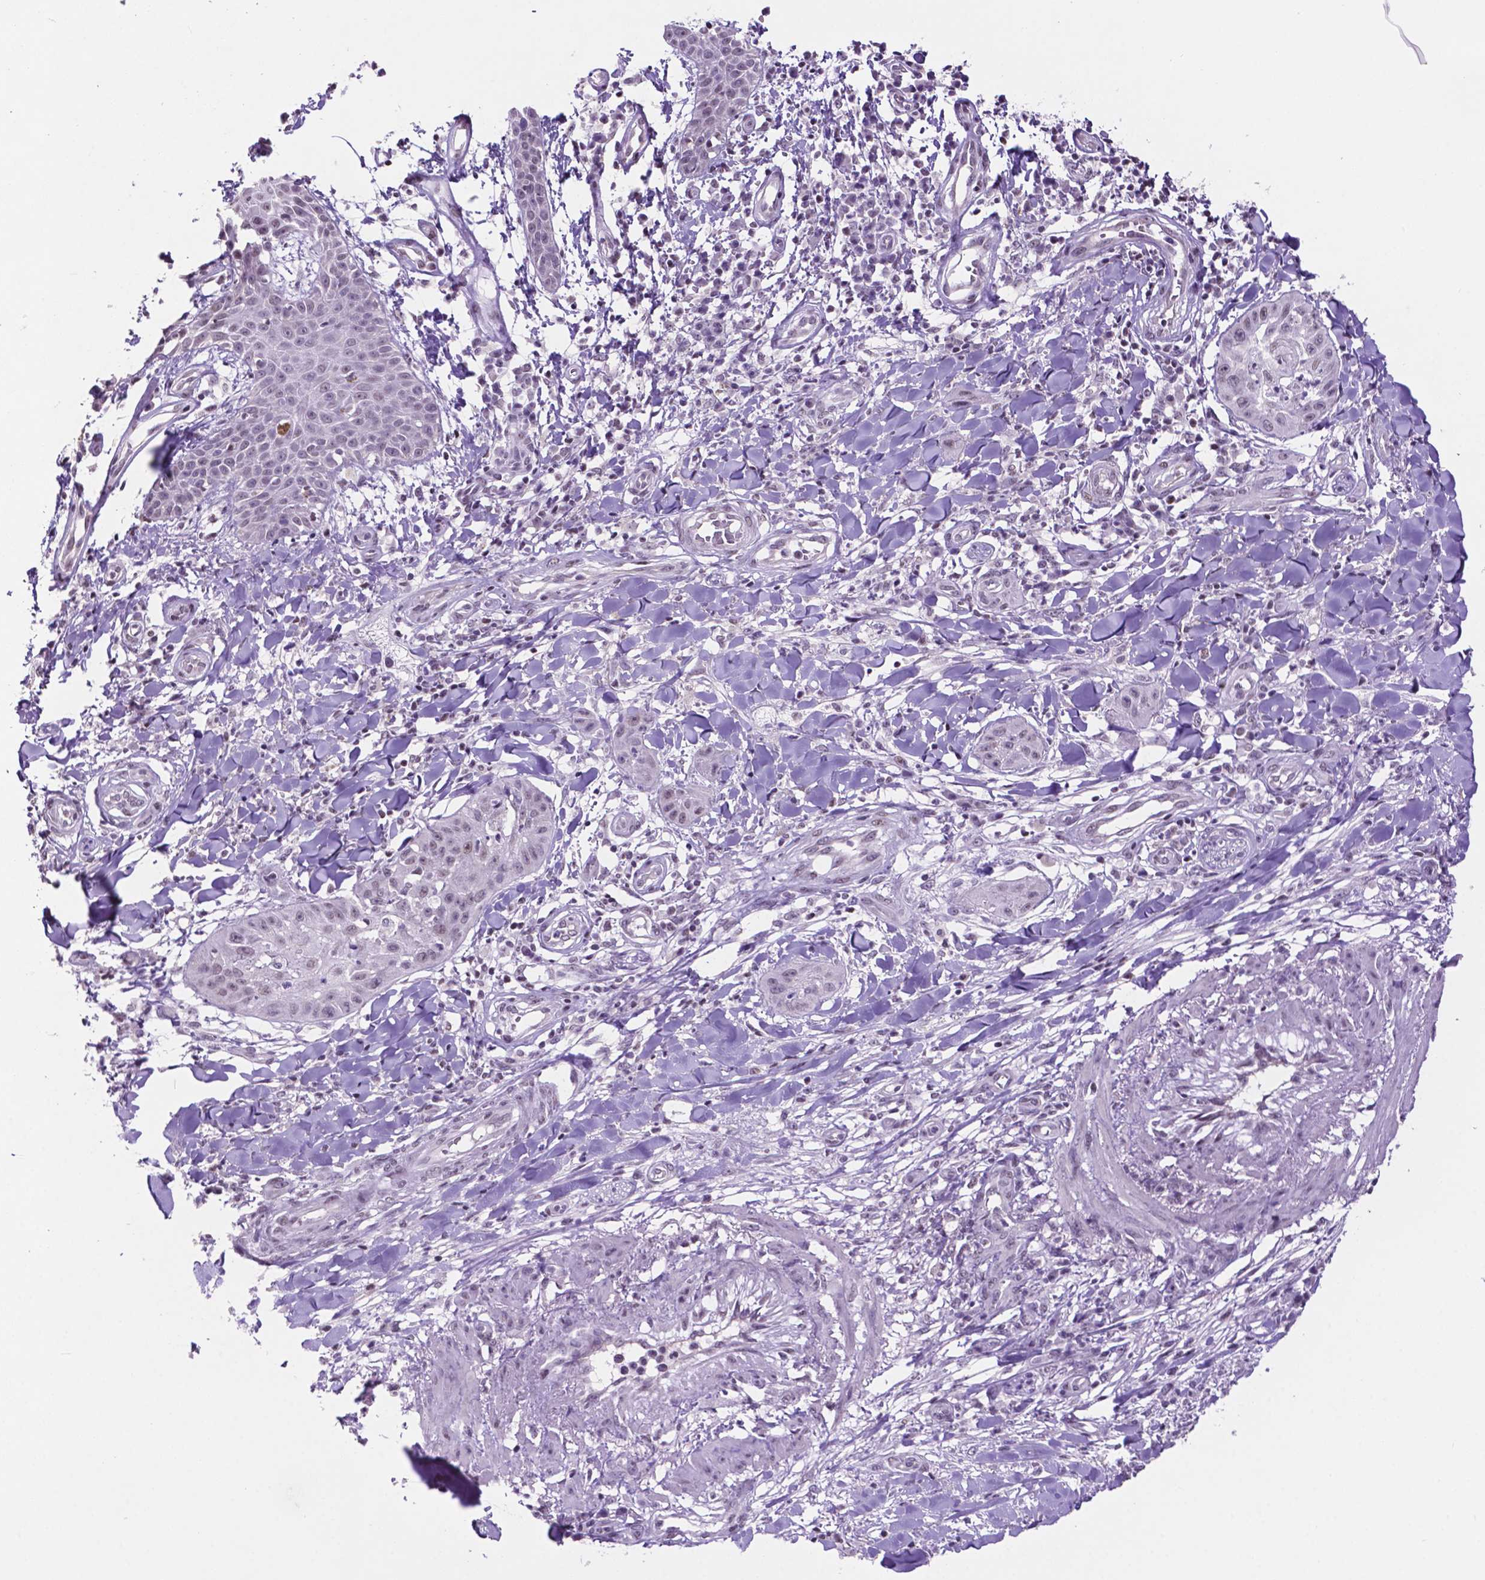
{"staining": {"intensity": "weak", "quantity": "<25%", "location": "nuclear"}, "tissue": "skin cancer", "cell_type": "Tumor cells", "image_type": "cancer", "snomed": [{"axis": "morphology", "description": "Squamous cell carcinoma, NOS"}, {"axis": "topography", "description": "Skin"}], "caption": "Tumor cells are negative for protein expression in human skin cancer (squamous cell carcinoma).", "gene": "NCOR1", "patient": {"sex": "male", "age": 70}}